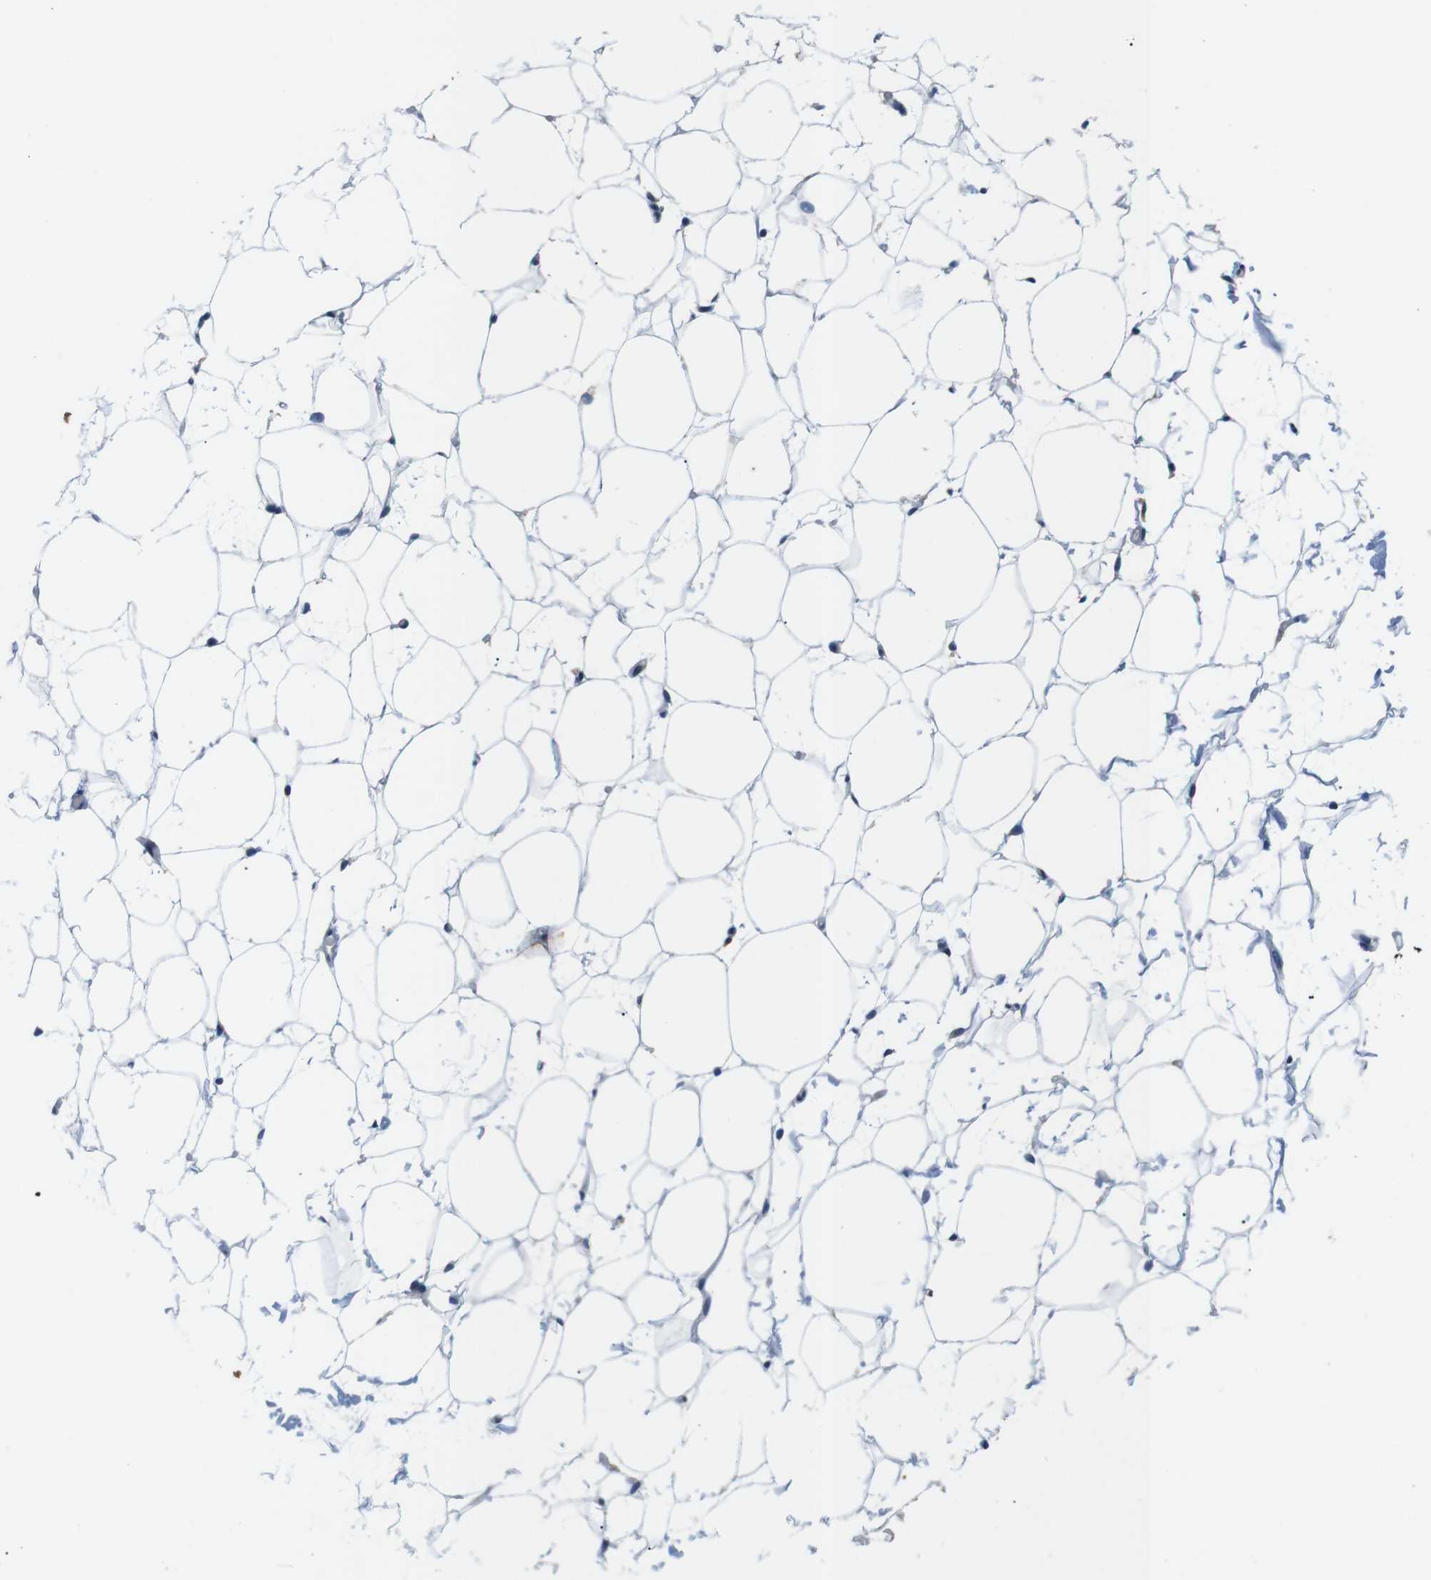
{"staining": {"intensity": "negative", "quantity": "none", "location": "none"}, "tissue": "adipose tissue", "cell_type": "Adipocytes", "image_type": "normal", "snomed": [{"axis": "morphology", "description": "Normal tissue, NOS"}, {"axis": "topography", "description": "Breast"}, {"axis": "topography", "description": "Soft tissue"}], "caption": "A high-resolution photomicrograph shows immunohistochemistry (IHC) staining of unremarkable adipose tissue, which shows no significant staining in adipocytes.", "gene": "SLC30A1", "patient": {"sex": "female", "age": 75}}